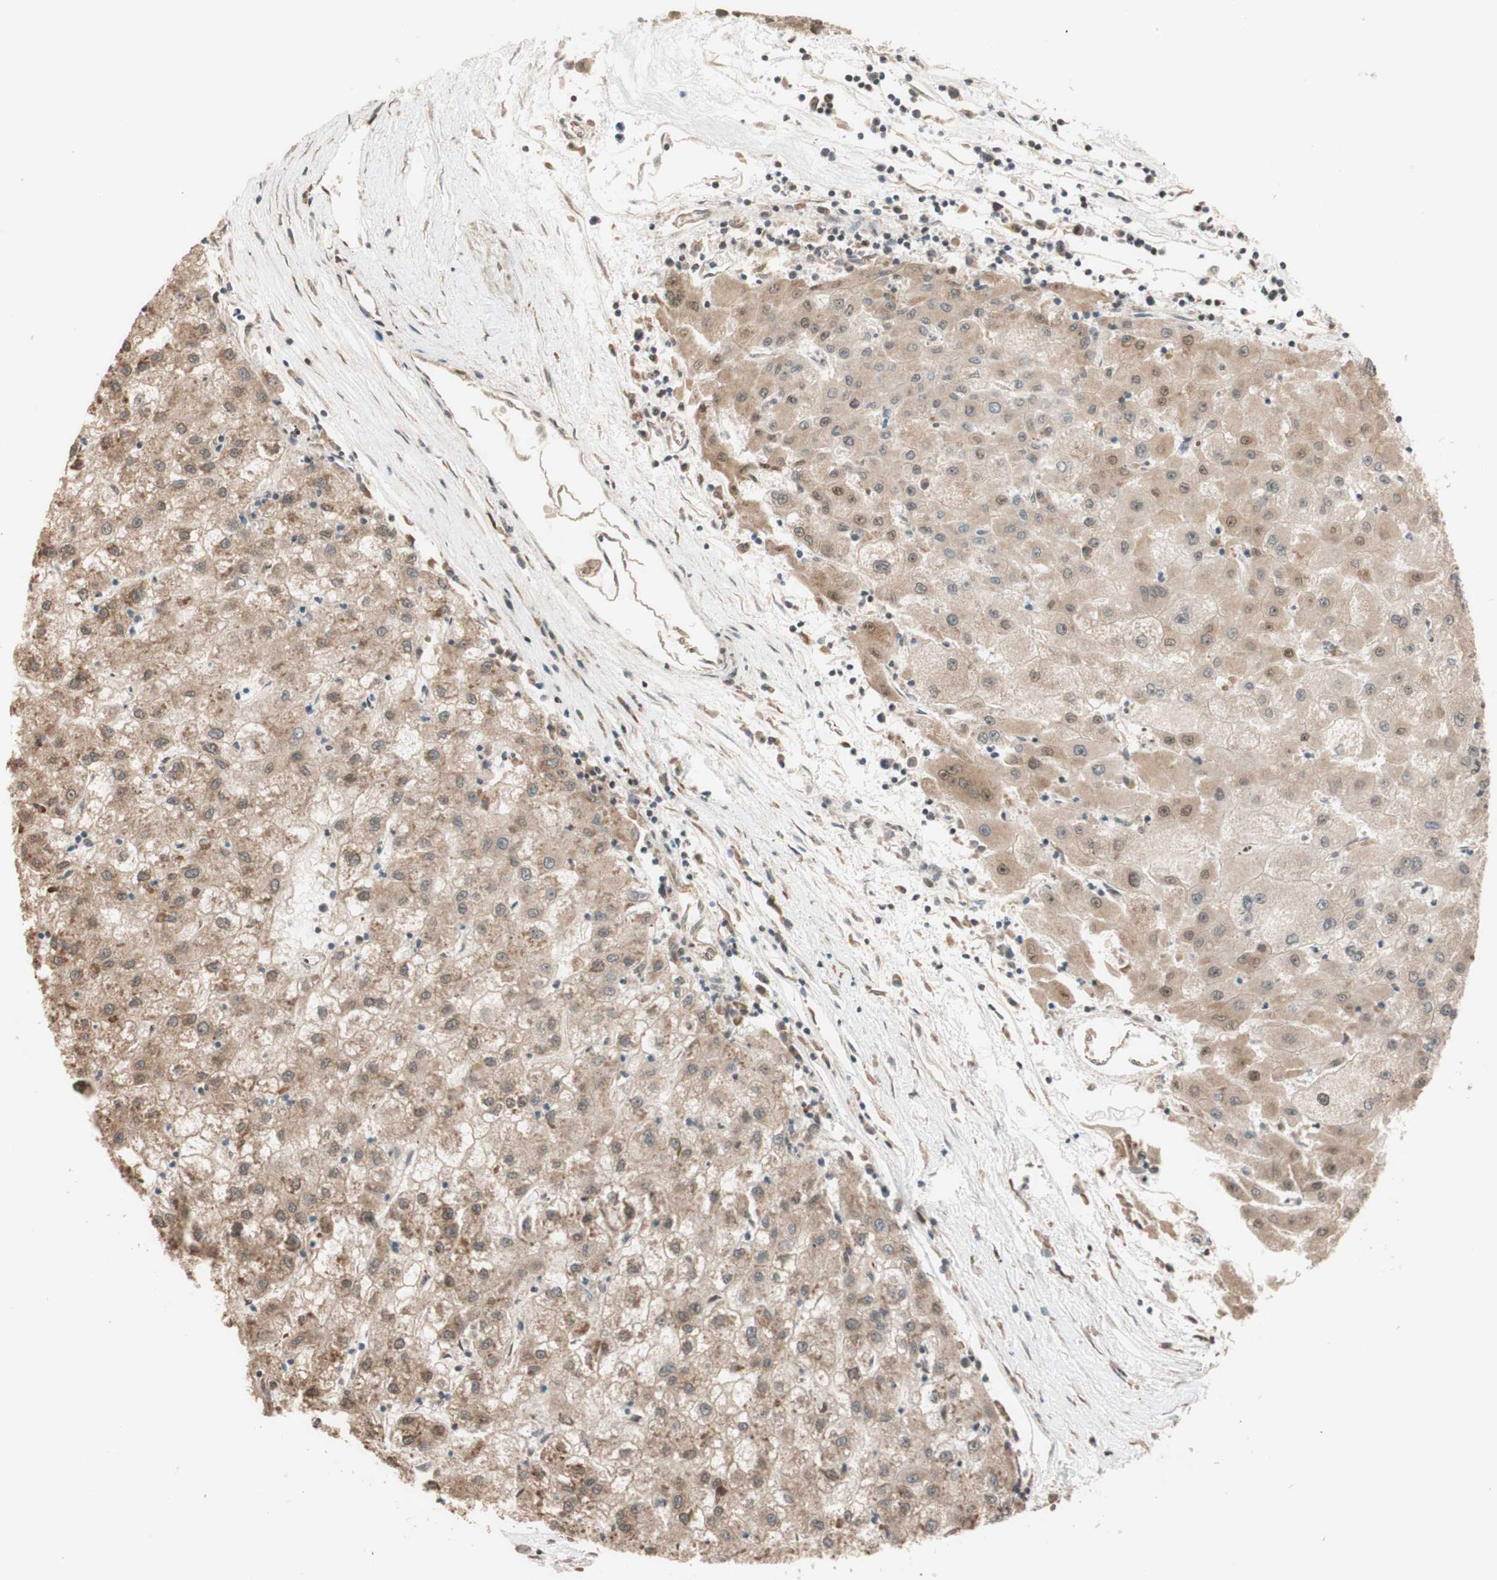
{"staining": {"intensity": "moderate", "quantity": "25%-75%", "location": "cytoplasmic/membranous"}, "tissue": "liver cancer", "cell_type": "Tumor cells", "image_type": "cancer", "snomed": [{"axis": "morphology", "description": "Carcinoma, Hepatocellular, NOS"}, {"axis": "topography", "description": "Liver"}], "caption": "Liver cancer stained with a brown dye displays moderate cytoplasmic/membranous positive staining in about 25%-75% of tumor cells.", "gene": "CCNC", "patient": {"sex": "male", "age": 72}}